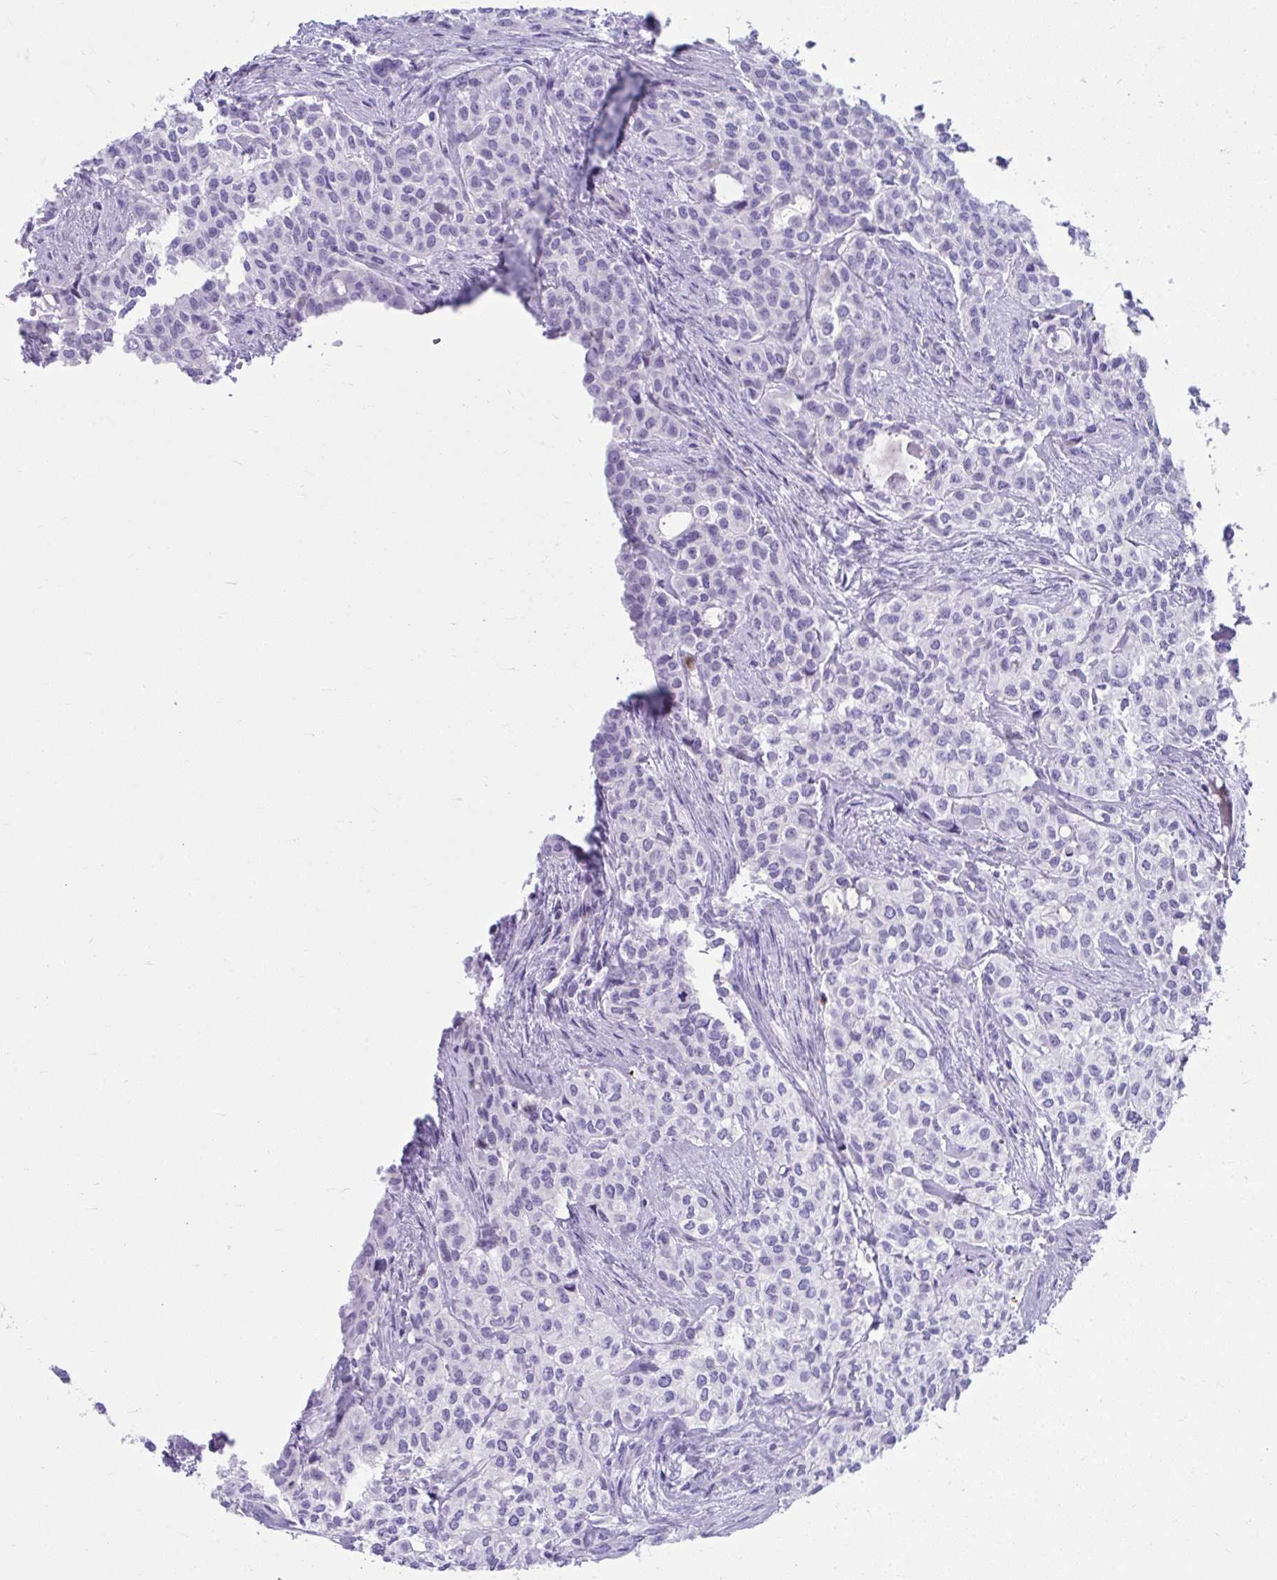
{"staining": {"intensity": "negative", "quantity": "none", "location": "none"}, "tissue": "head and neck cancer", "cell_type": "Tumor cells", "image_type": "cancer", "snomed": [{"axis": "morphology", "description": "Adenocarcinoma, NOS"}, {"axis": "topography", "description": "Head-Neck"}], "caption": "Immunohistochemistry (IHC) image of neoplastic tissue: human adenocarcinoma (head and neck) stained with DAB exhibits no significant protein staining in tumor cells.", "gene": "ISL1", "patient": {"sex": "male", "age": 81}}